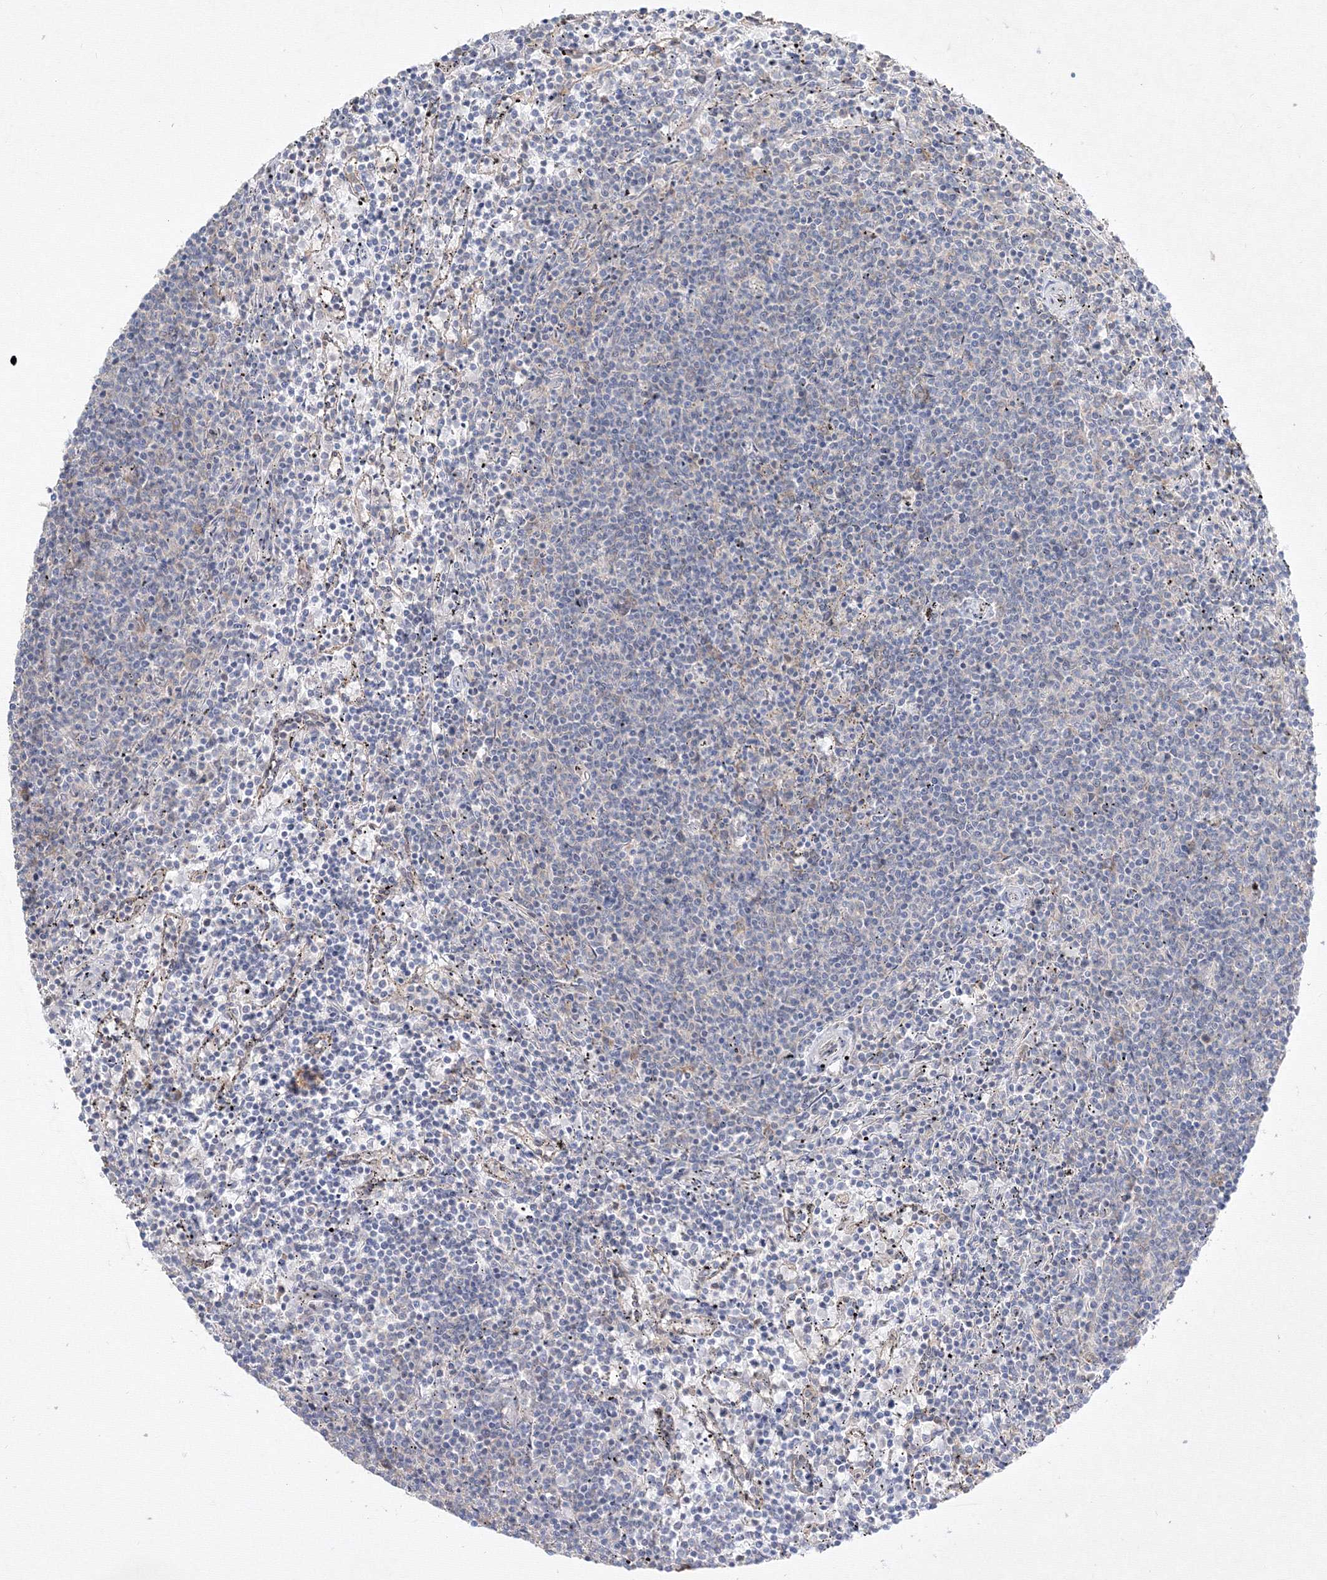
{"staining": {"intensity": "negative", "quantity": "none", "location": "none"}, "tissue": "lymphoma", "cell_type": "Tumor cells", "image_type": "cancer", "snomed": [{"axis": "morphology", "description": "Malignant lymphoma, non-Hodgkin's type, Low grade"}, {"axis": "topography", "description": "Spleen"}], "caption": "The micrograph displays no significant staining in tumor cells of lymphoma.", "gene": "FBXL8", "patient": {"sex": "female", "age": 50}}